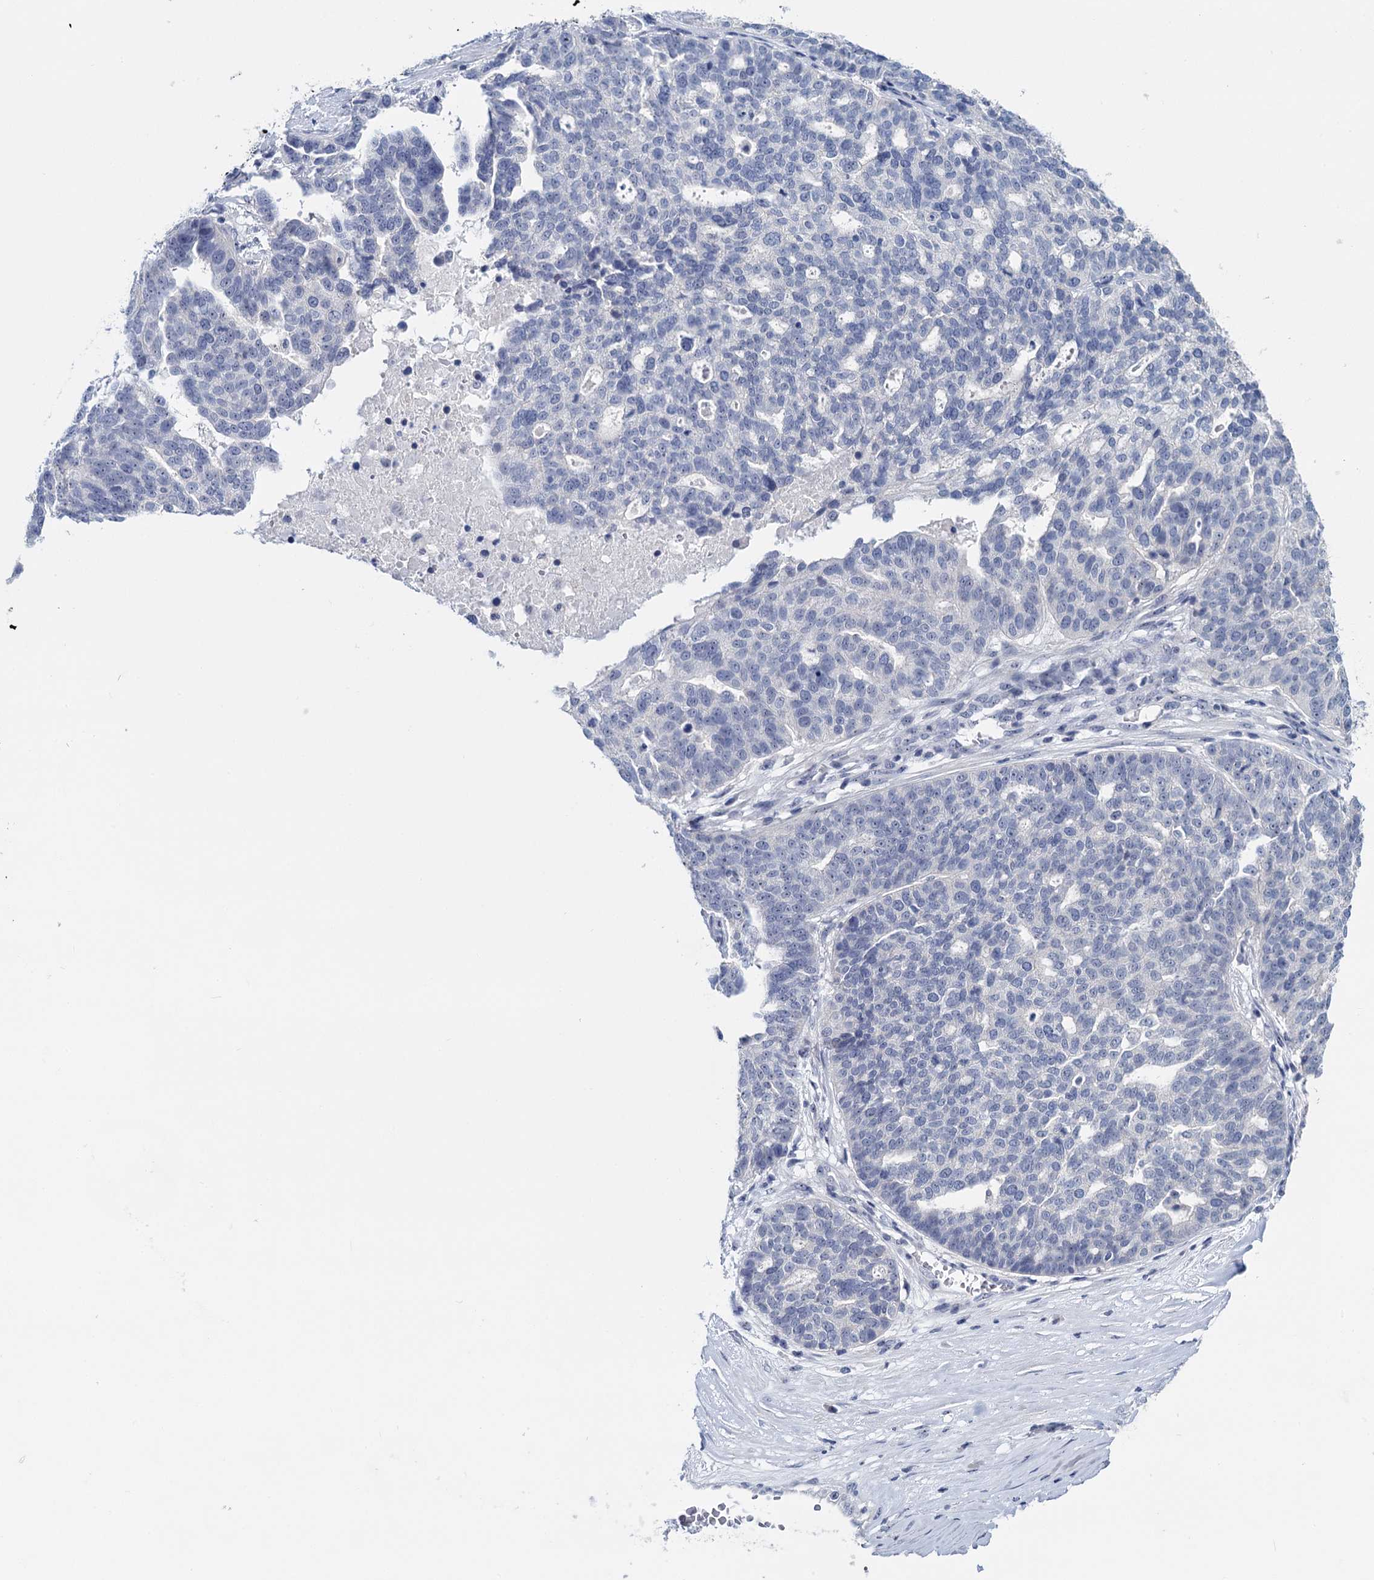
{"staining": {"intensity": "negative", "quantity": "none", "location": "none"}, "tissue": "ovarian cancer", "cell_type": "Tumor cells", "image_type": "cancer", "snomed": [{"axis": "morphology", "description": "Cystadenocarcinoma, serous, NOS"}, {"axis": "topography", "description": "Ovary"}], "caption": "This is an immunohistochemistry (IHC) photomicrograph of human ovarian cancer (serous cystadenocarcinoma). There is no expression in tumor cells.", "gene": "SFN", "patient": {"sex": "female", "age": 59}}